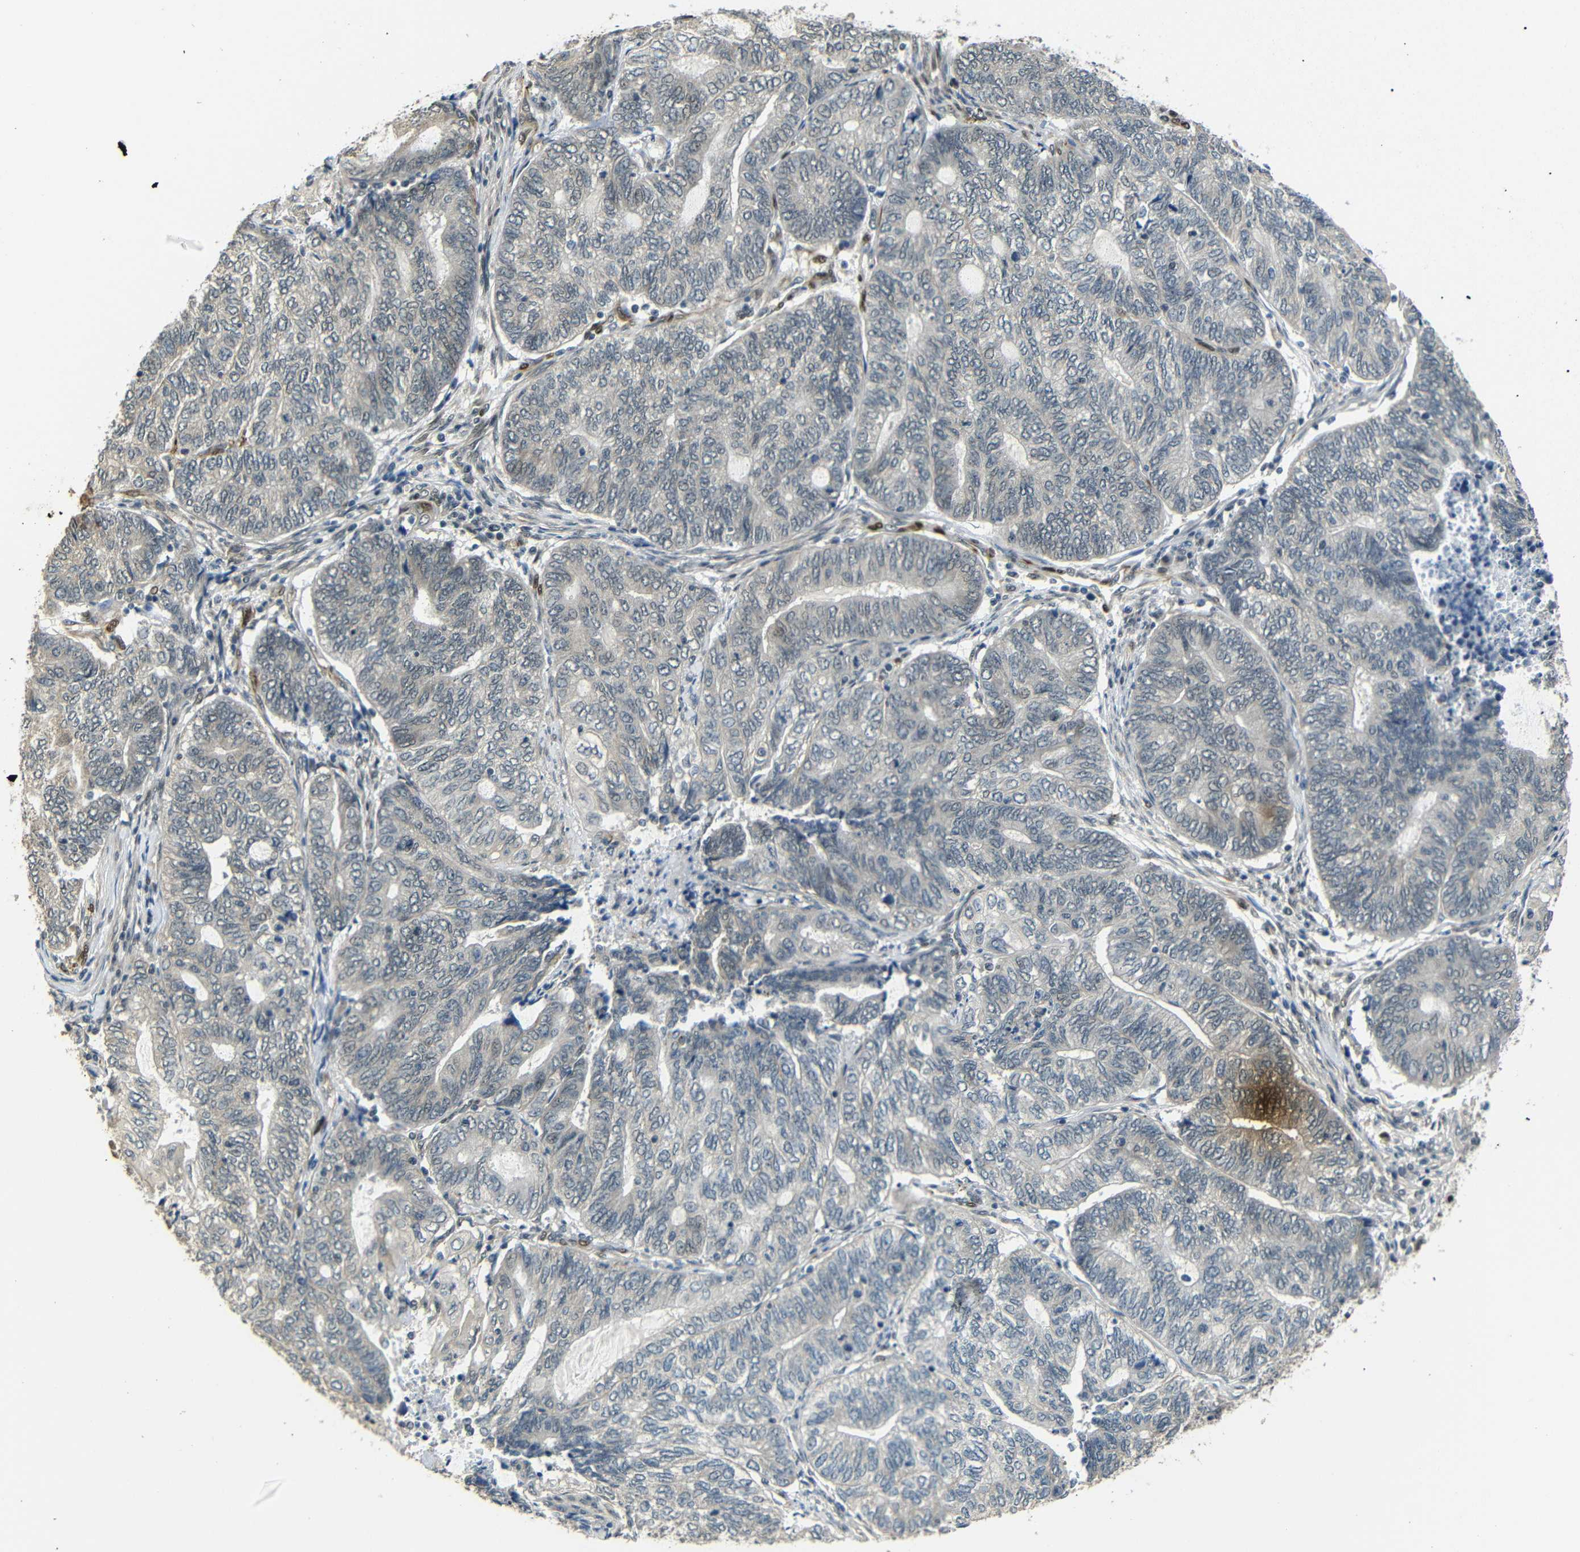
{"staining": {"intensity": "negative", "quantity": "none", "location": "none"}, "tissue": "endometrial cancer", "cell_type": "Tumor cells", "image_type": "cancer", "snomed": [{"axis": "morphology", "description": "Adenocarcinoma, NOS"}, {"axis": "topography", "description": "Uterus"}, {"axis": "topography", "description": "Endometrium"}], "caption": "An image of endometrial cancer stained for a protein demonstrates no brown staining in tumor cells.", "gene": "TBX2", "patient": {"sex": "female", "age": 70}}